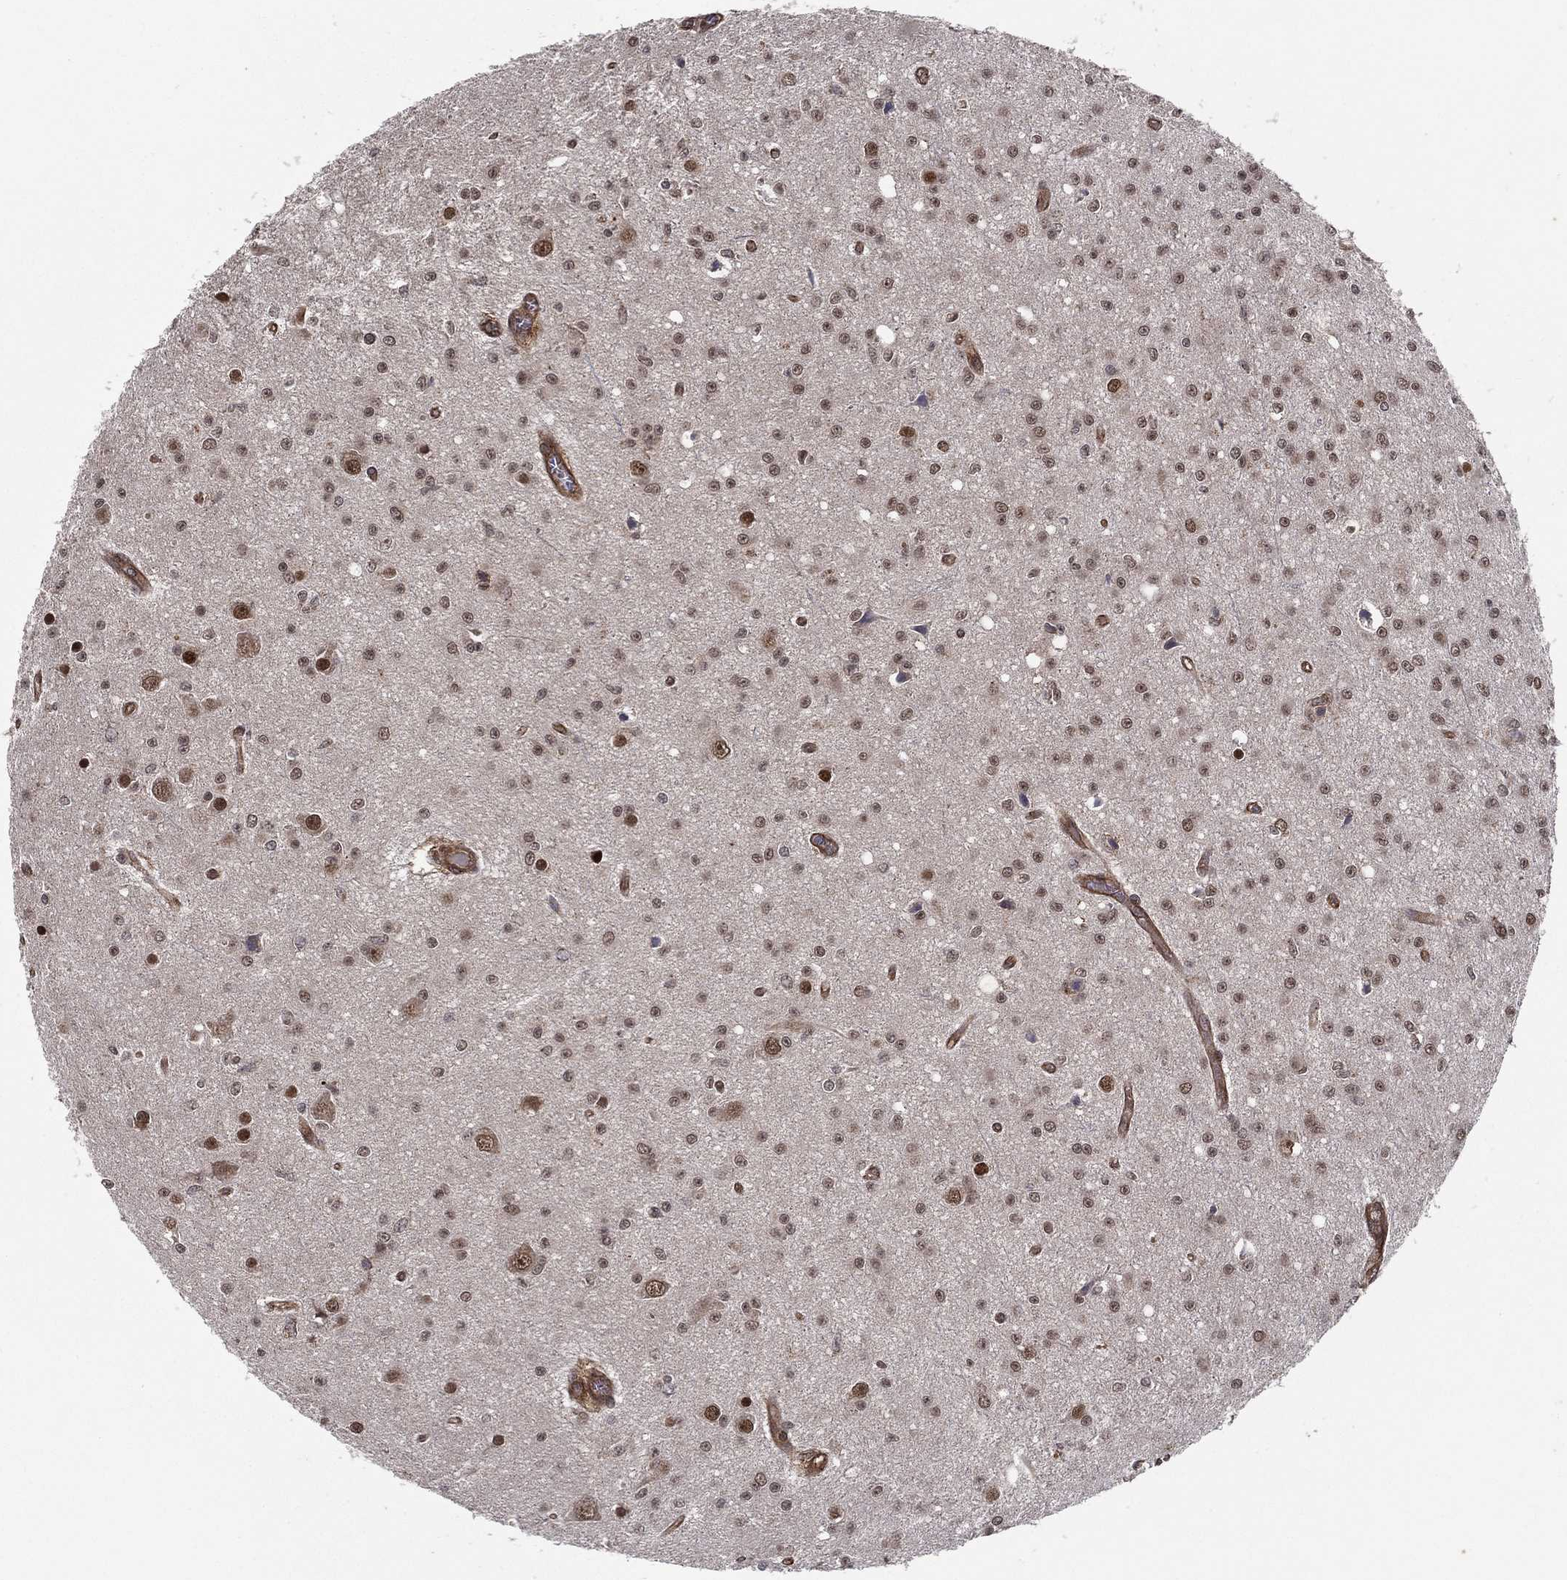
{"staining": {"intensity": "moderate", "quantity": "<25%", "location": "nuclear"}, "tissue": "glioma", "cell_type": "Tumor cells", "image_type": "cancer", "snomed": [{"axis": "morphology", "description": "Glioma, malignant, Low grade"}, {"axis": "topography", "description": "Brain"}], "caption": "Tumor cells reveal moderate nuclear expression in about <25% of cells in glioma.", "gene": "UACA", "patient": {"sex": "female", "age": 45}}